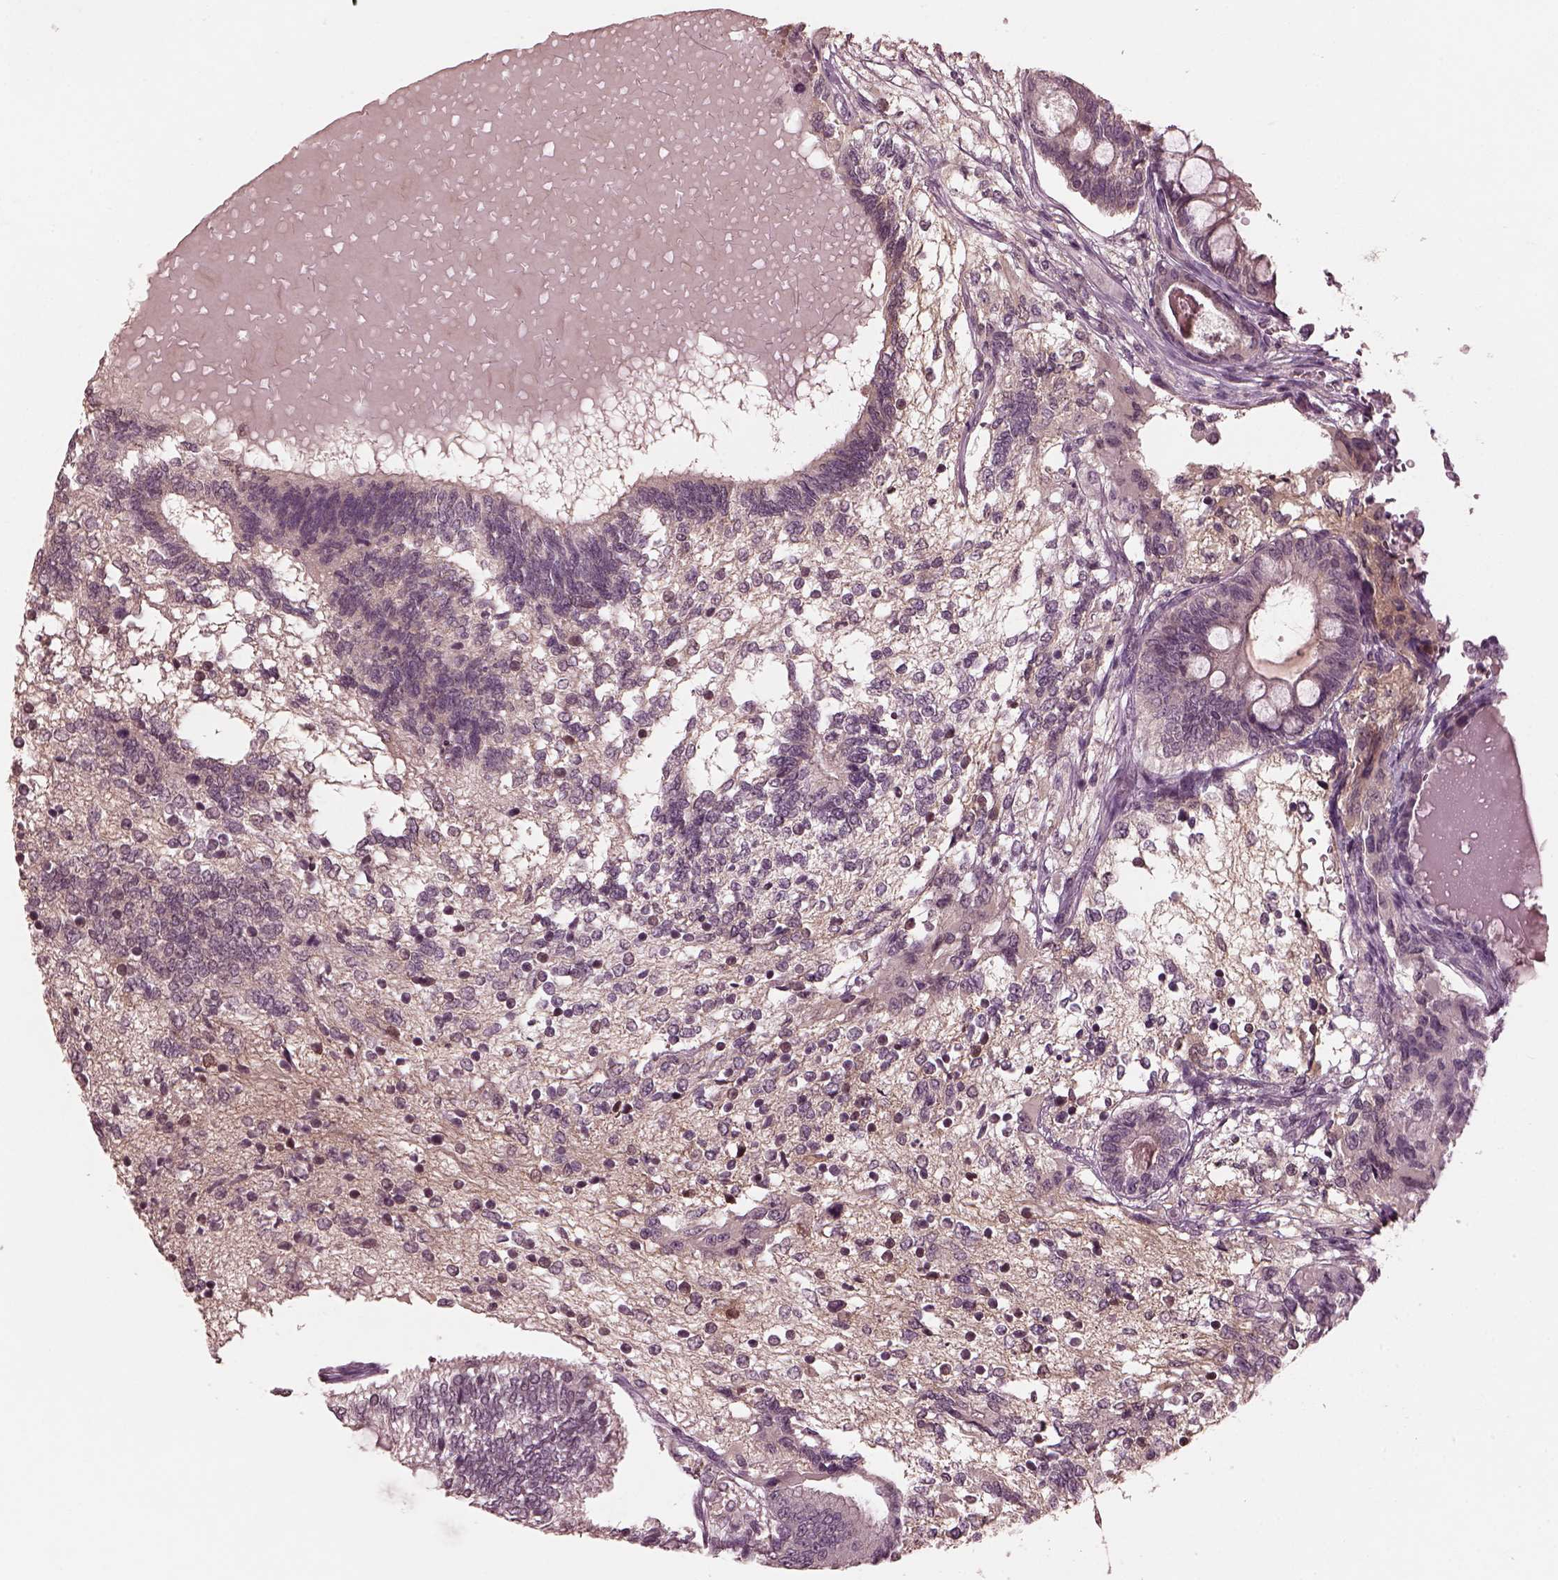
{"staining": {"intensity": "negative", "quantity": "none", "location": "none"}, "tissue": "testis cancer", "cell_type": "Tumor cells", "image_type": "cancer", "snomed": [{"axis": "morphology", "description": "Seminoma, NOS"}, {"axis": "morphology", "description": "Carcinoma, Embryonal, NOS"}, {"axis": "topography", "description": "Testis"}], "caption": "Photomicrograph shows no significant protein positivity in tumor cells of testis cancer.", "gene": "RGS7", "patient": {"sex": "male", "age": 41}}